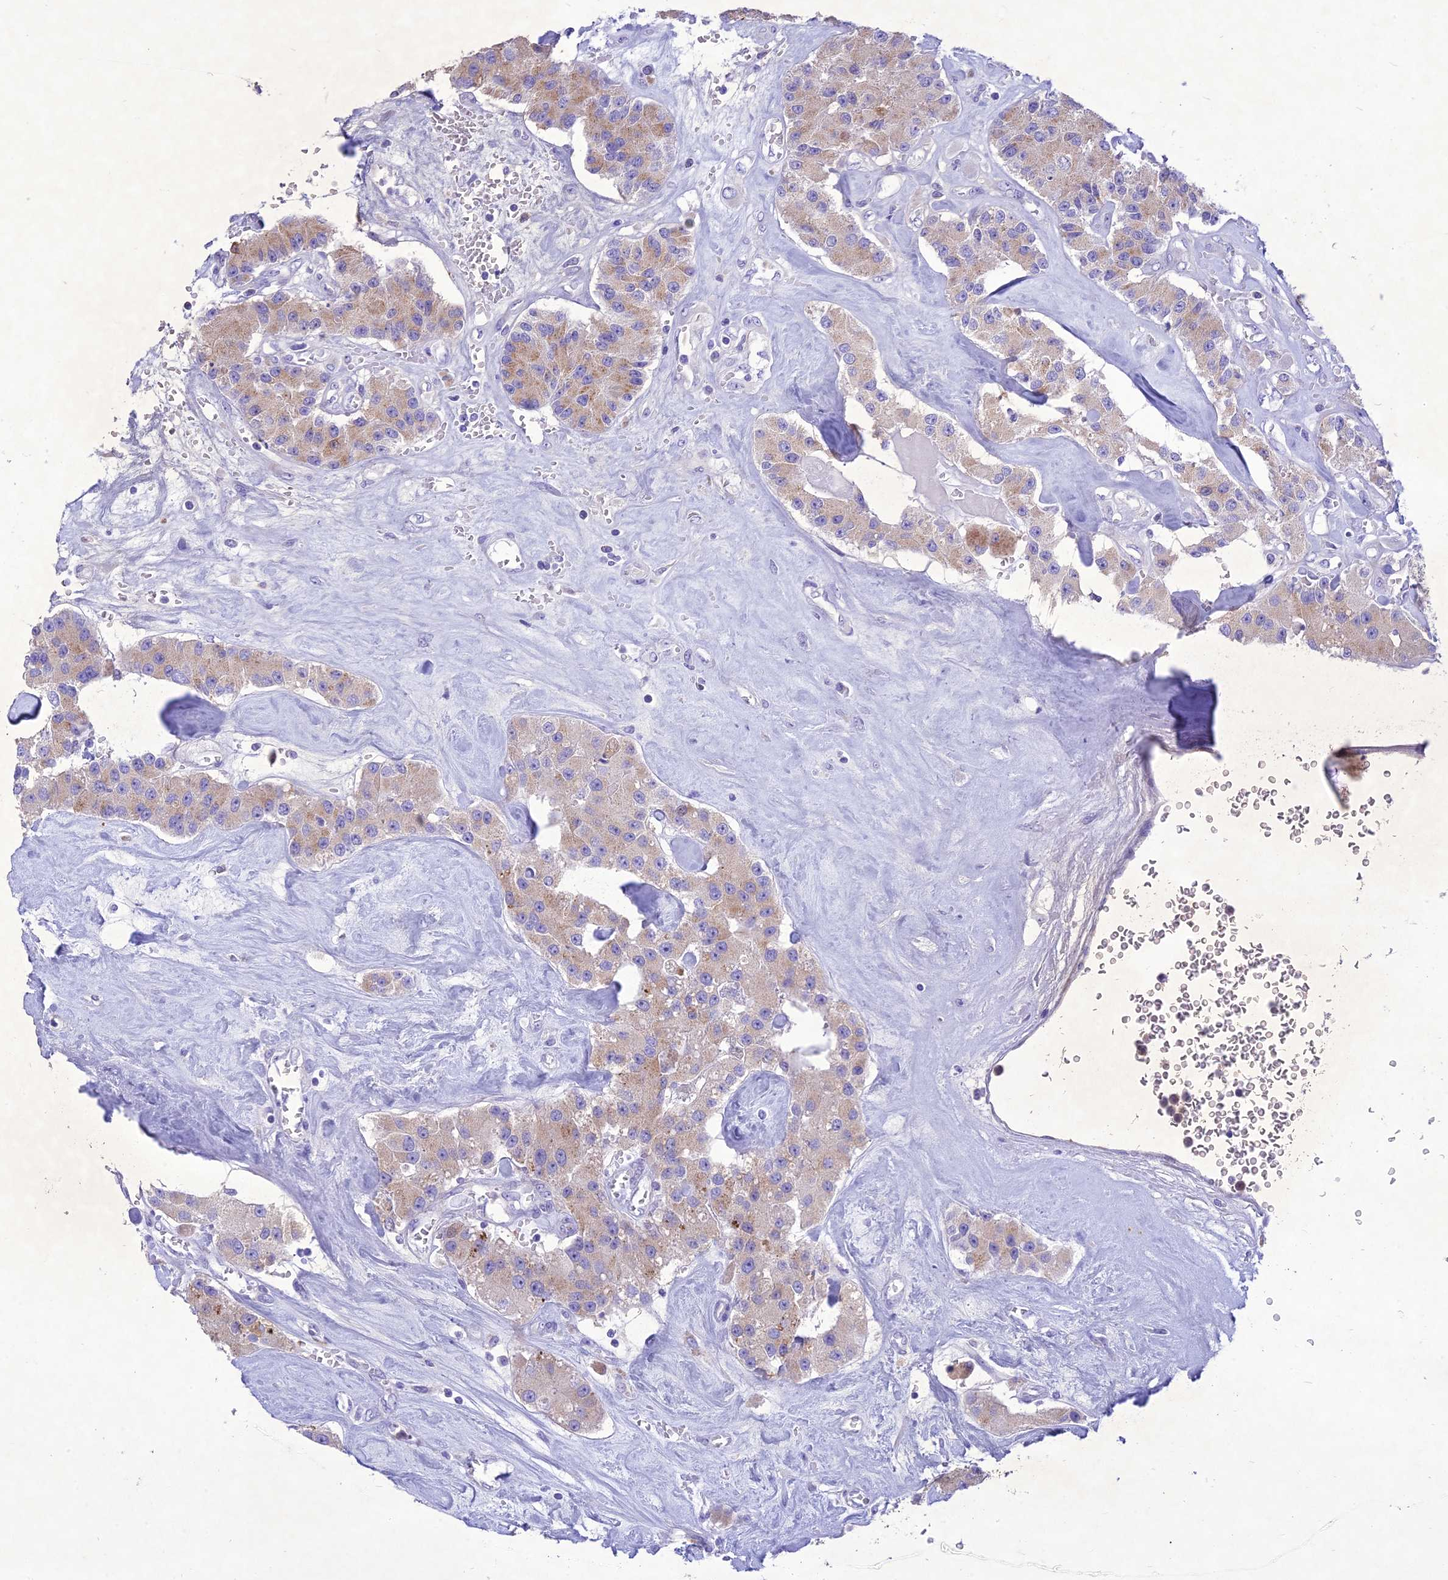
{"staining": {"intensity": "weak", "quantity": ">75%", "location": "cytoplasmic/membranous"}, "tissue": "carcinoid", "cell_type": "Tumor cells", "image_type": "cancer", "snomed": [{"axis": "morphology", "description": "Carcinoid, malignant, NOS"}, {"axis": "topography", "description": "Pancreas"}], "caption": "This photomicrograph demonstrates malignant carcinoid stained with immunohistochemistry (IHC) to label a protein in brown. The cytoplasmic/membranous of tumor cells show weak positivity for the protein. Nuclei are counter-stained blue.", "gene": "SLC13A5", "patient": {"sex": "male", "age": 41}}